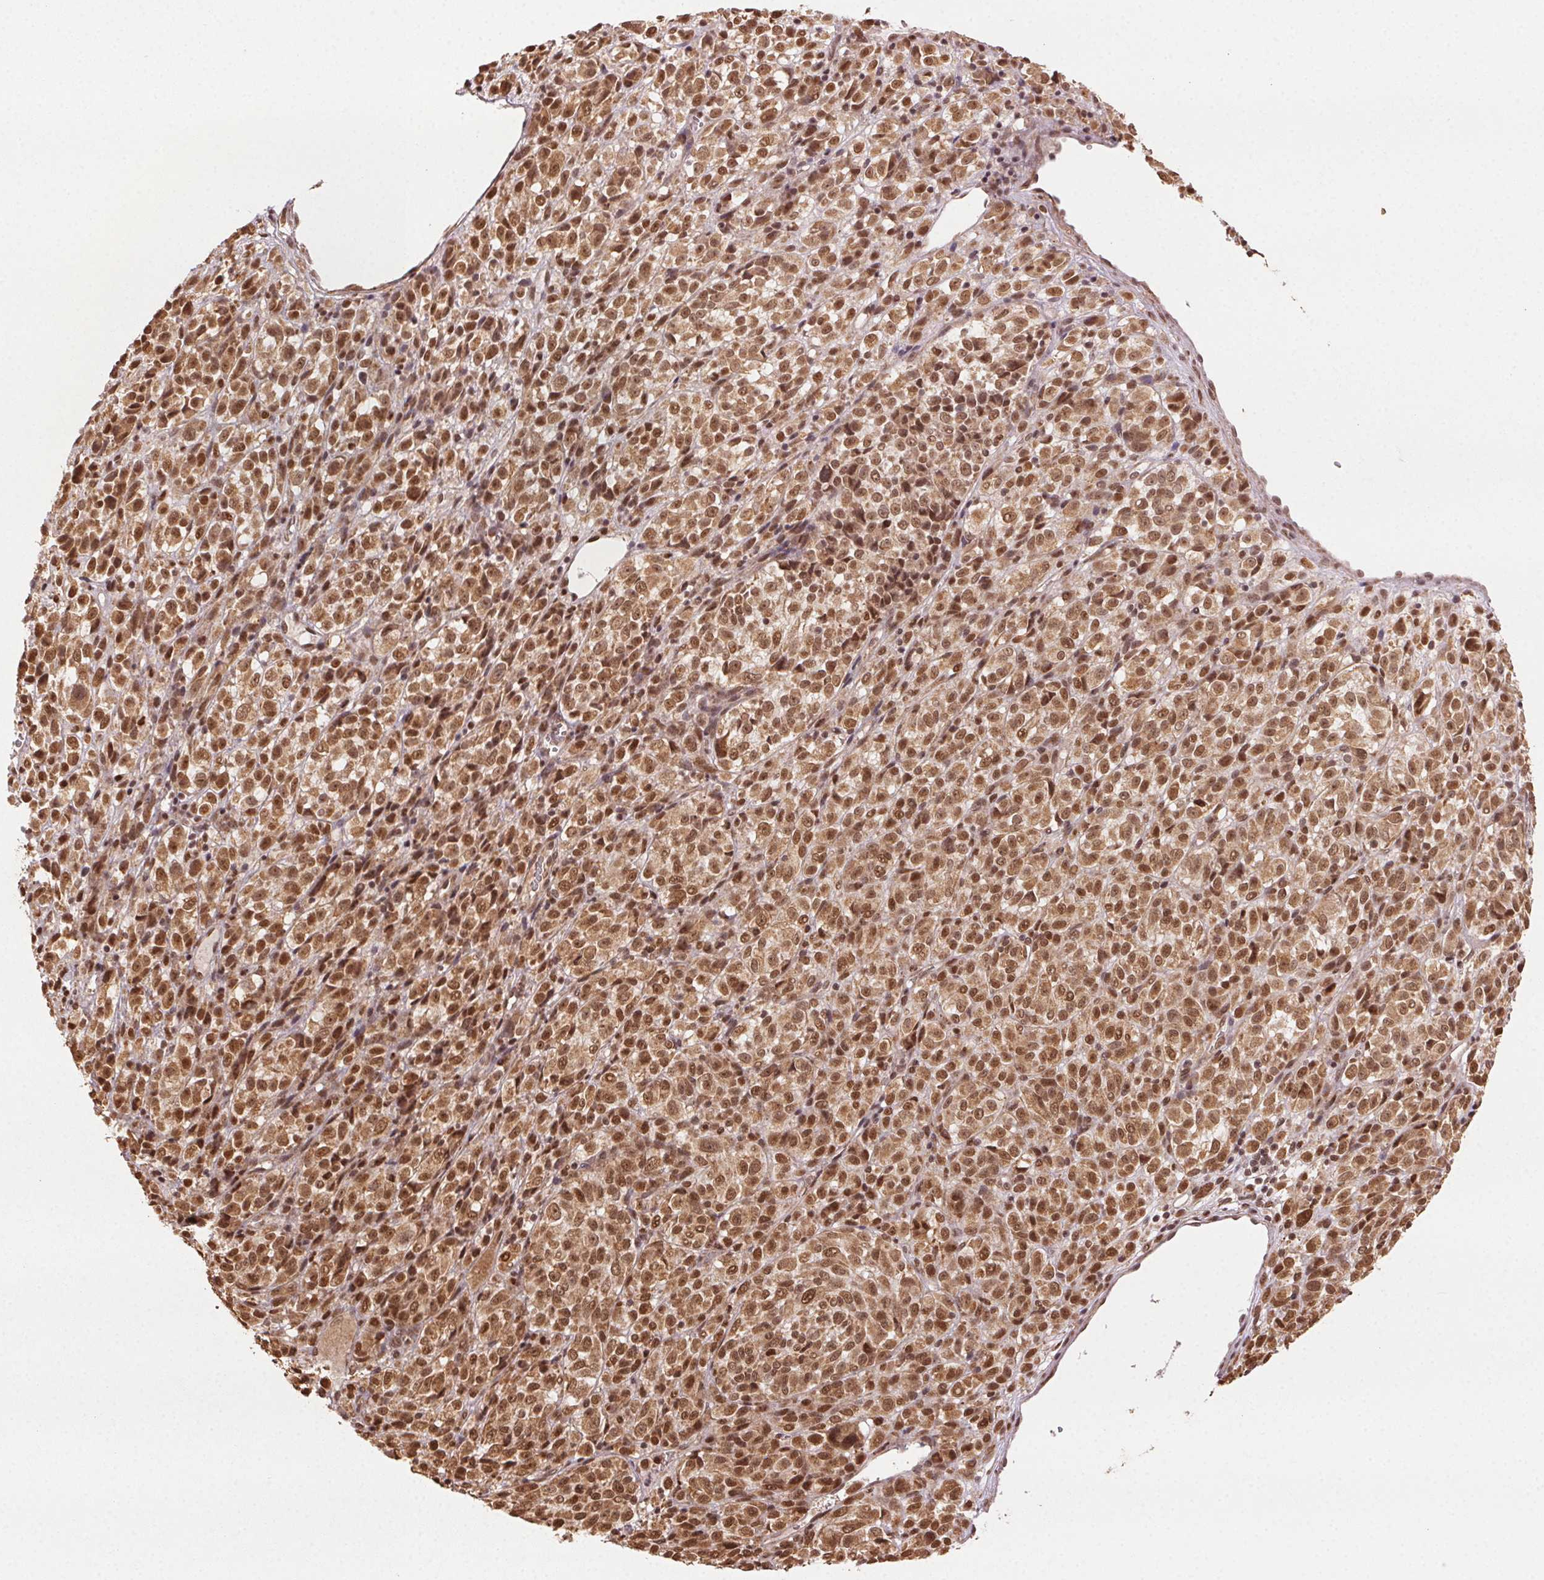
{"staining": {"intensity": "moderate", "quantity": ">75%", "location": "cytoplasmic/membranous,nuclear"}, "tissue": "melanoma", "cell_type": "Tumor cells", "image_type": "cancer", "snomed": [{"axis": "morphology", "description": "Malignant melanoma, Metastatic site"}, {"axis": "topography", "description": "Brain"}], "caption": "Immunohistochemistry (DAB (3,3'-diaminobenzidine)) staining of human malignant melanoma (metastatic site) shows moderate cytoplasmic/membranous and nuclear protein positivity in approximately >75% of tumor cells. Using DAB (brown) and hematoxylin (blue) stains, captured at high magnification using brightfield microscopy.", "gene": "TREML4", "patient": {"sex": "female", "age": 56}}